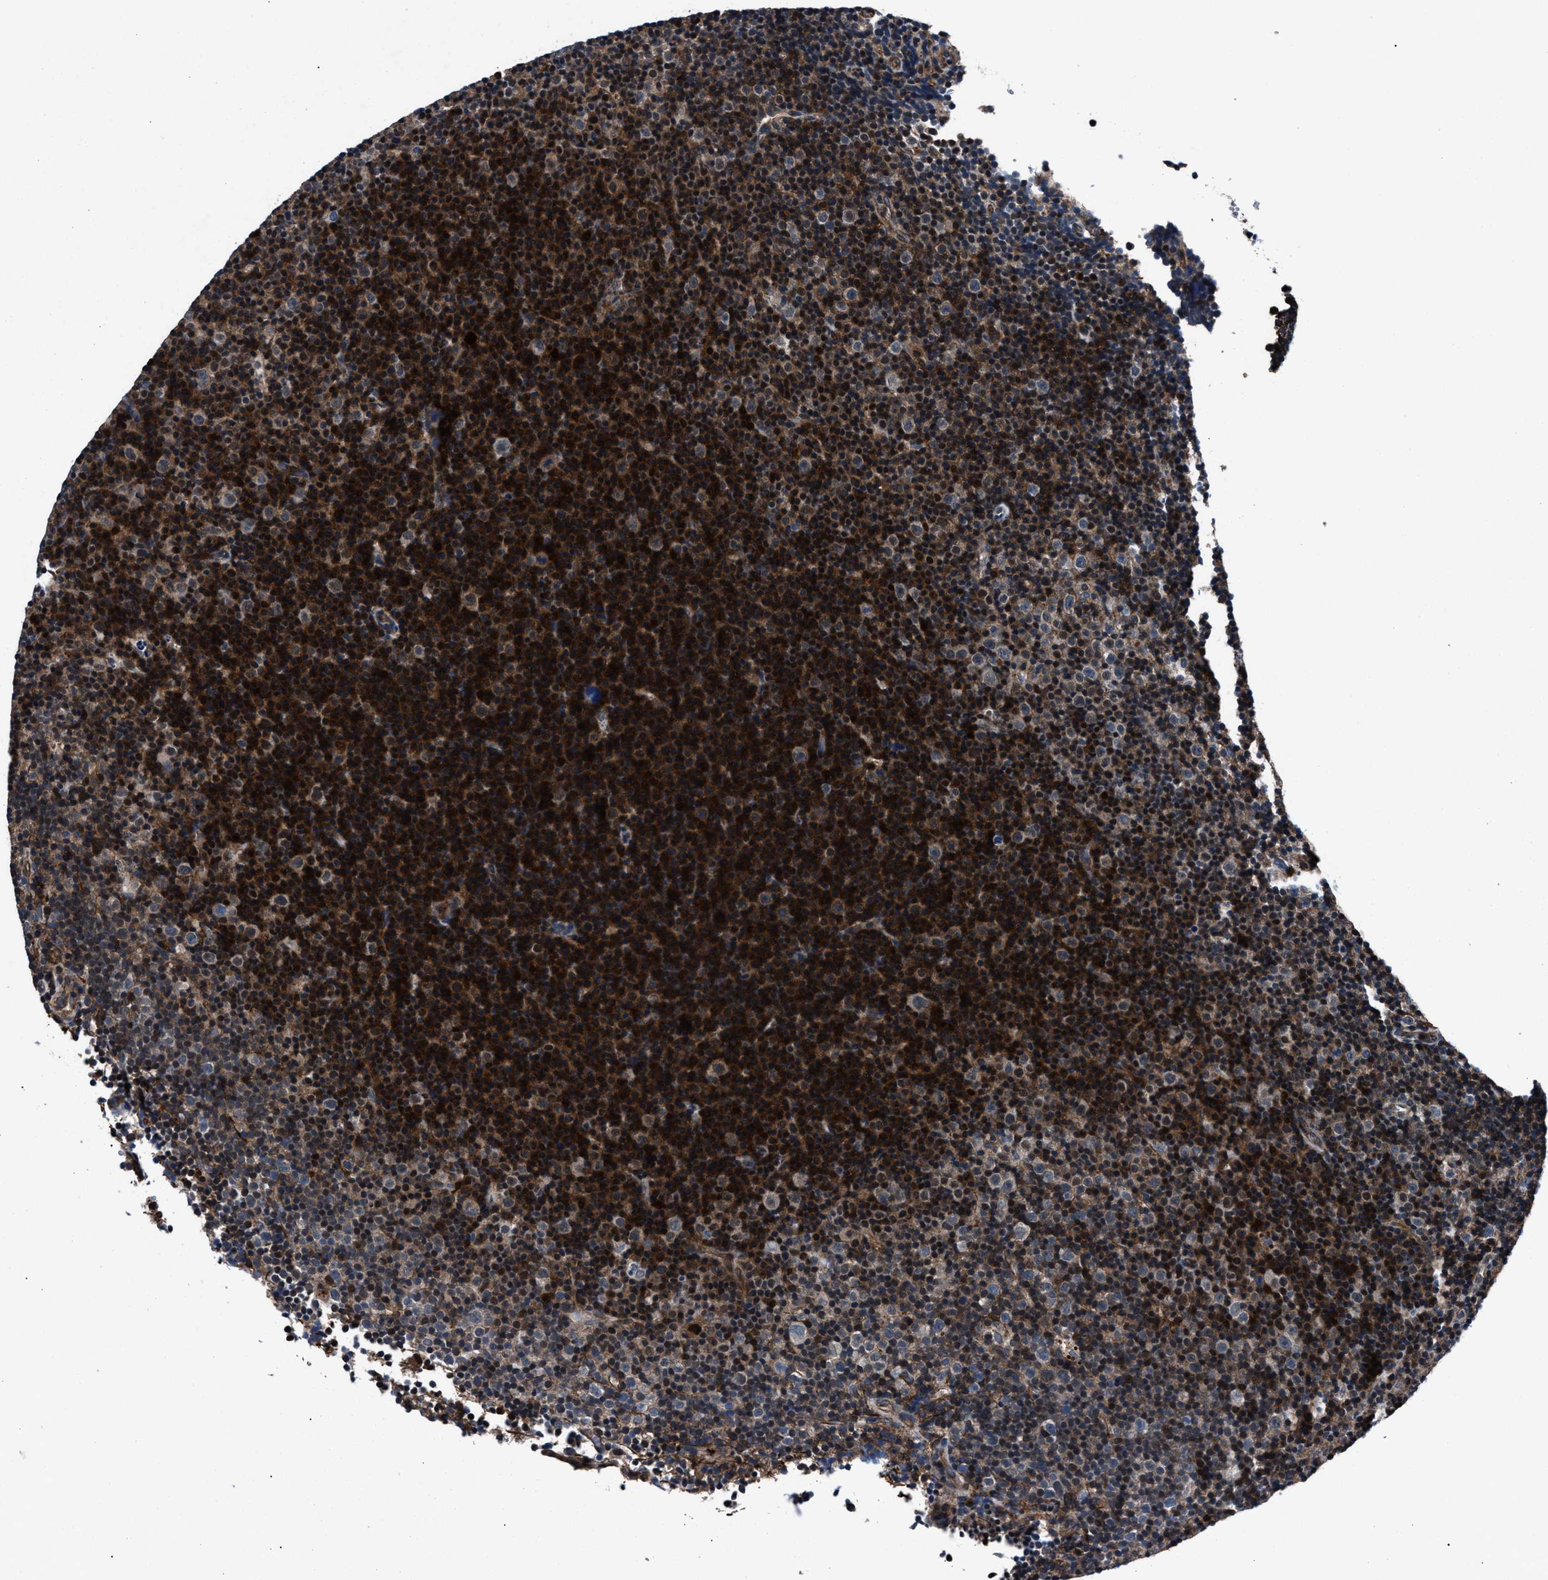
{"staining": {"intensity": "strong", "quantity": ">75%", "location": "cytoplasmic/membranous"}, "tissue": "lymphoma", "cell_type": "Tumor cells", "image_type": "cancer", "snomed": [{"axis": "morphology", "description": "Malignant lymphoma, non-Hodgkin's type, Low grade"}, {"axis": "topography", "description": "Lymph node"}], "caption": "Immunohistochemical staining of malignant lymphoma, non-Hodgkin's type (low-grade) demonstrates strong cytoplasmic/membranous protein positivity in approximately >75% of tumor cells. The staining was performed using DAB, with brown indicating positive protein expression. Nuclei are stained blue with hematoxylin.", "gene": "MFSD11", "patient": {"sex": "female", "age": 67}}